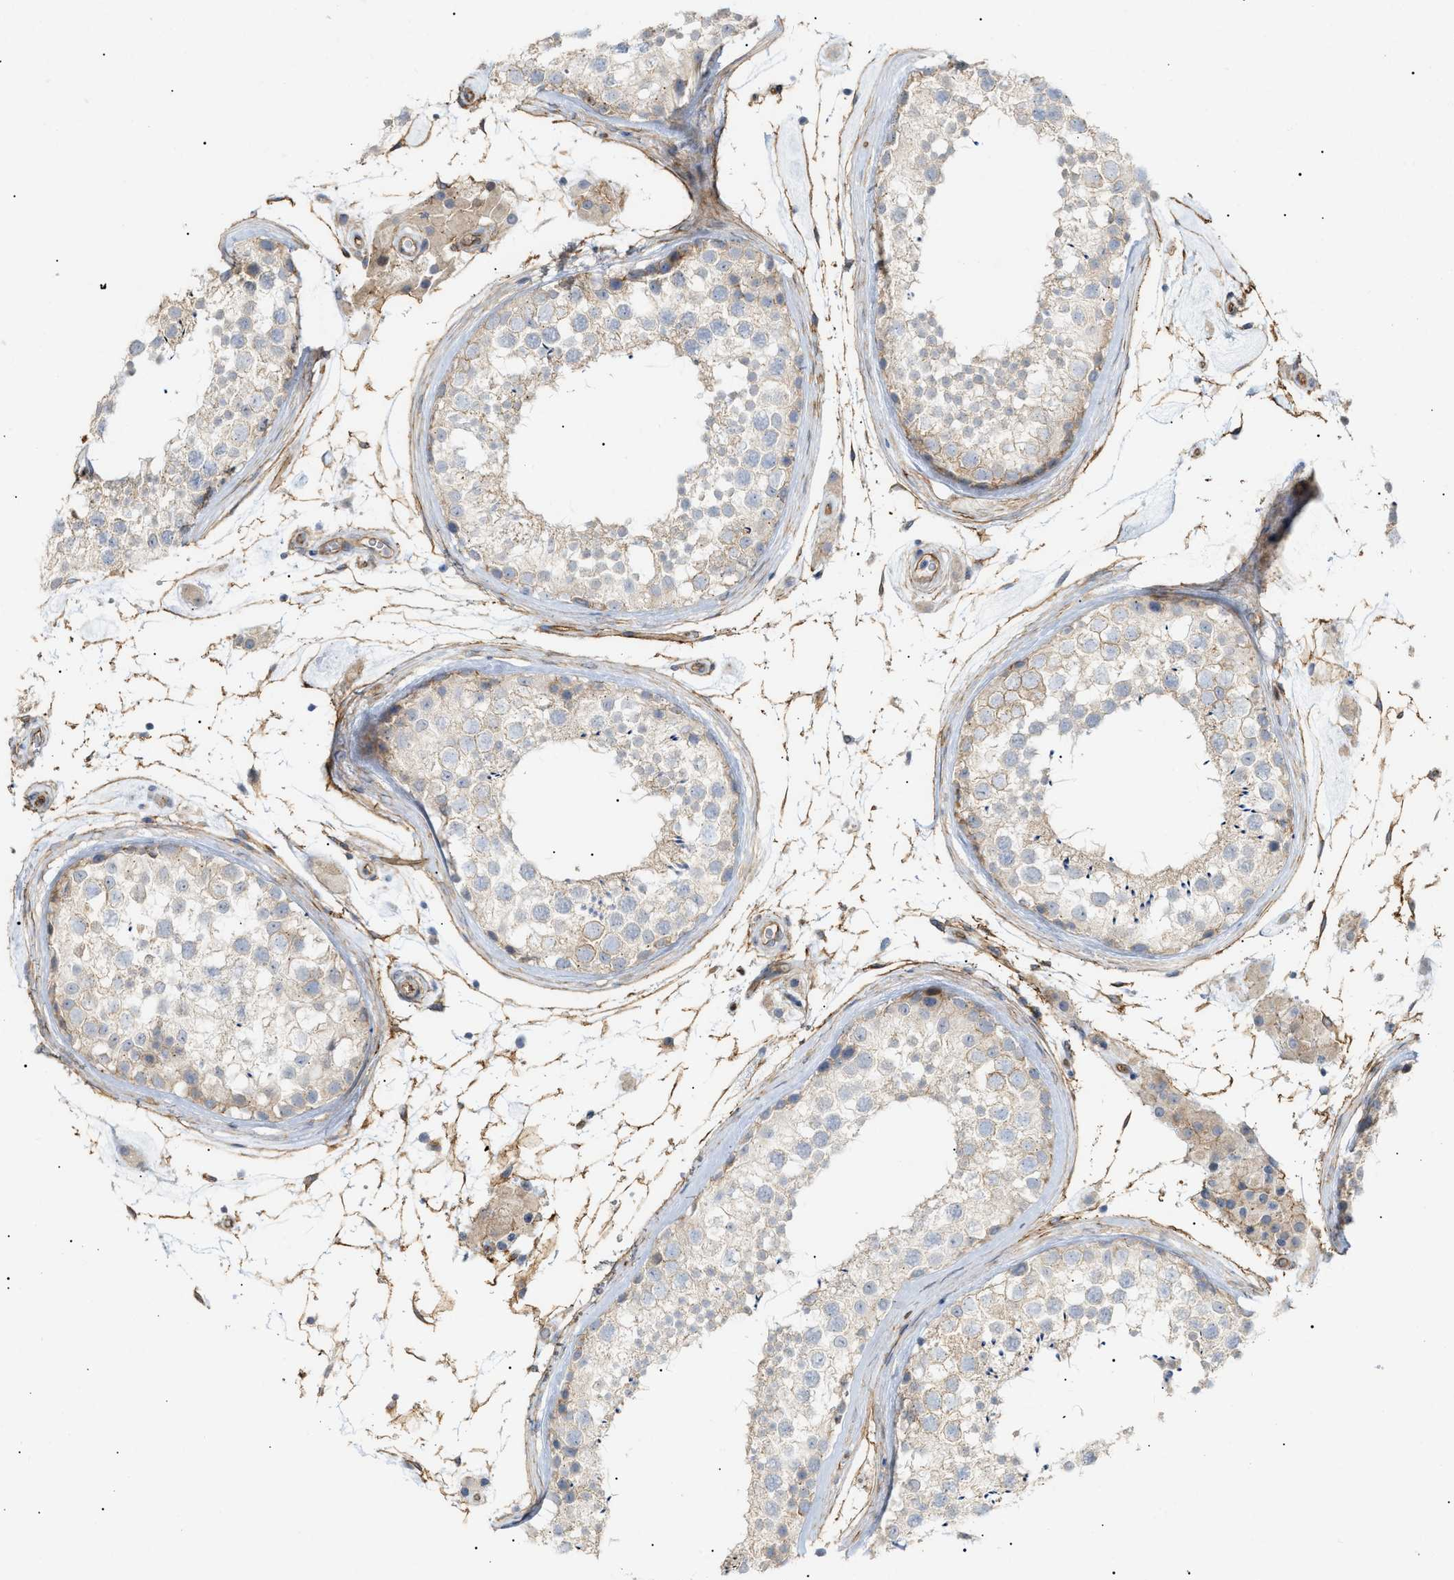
{"staining": {"intensity": "weak", "quantity": "<25%", "location": "cytoplasmic/membranous"}, "tissue": "testis", "cell_type": "Cells in seminiferous ducts", "image_type": "normal", "snomed": [{"axis": "morphology", "description": "Normal tissue, NOS"}, {"axis": "topography", "description": "Testis"}], "caption": "DAB (3,3'-diaminobenzidine) immunohistochemical staining of normal human testis demonstrates no significant expression in cells in seminiferous ducts. (Immunohistochemistry, brightfield microscopy, high magnification).", "gene": "ZFHX2", "patient": {"sex": "male", "age": 46}}